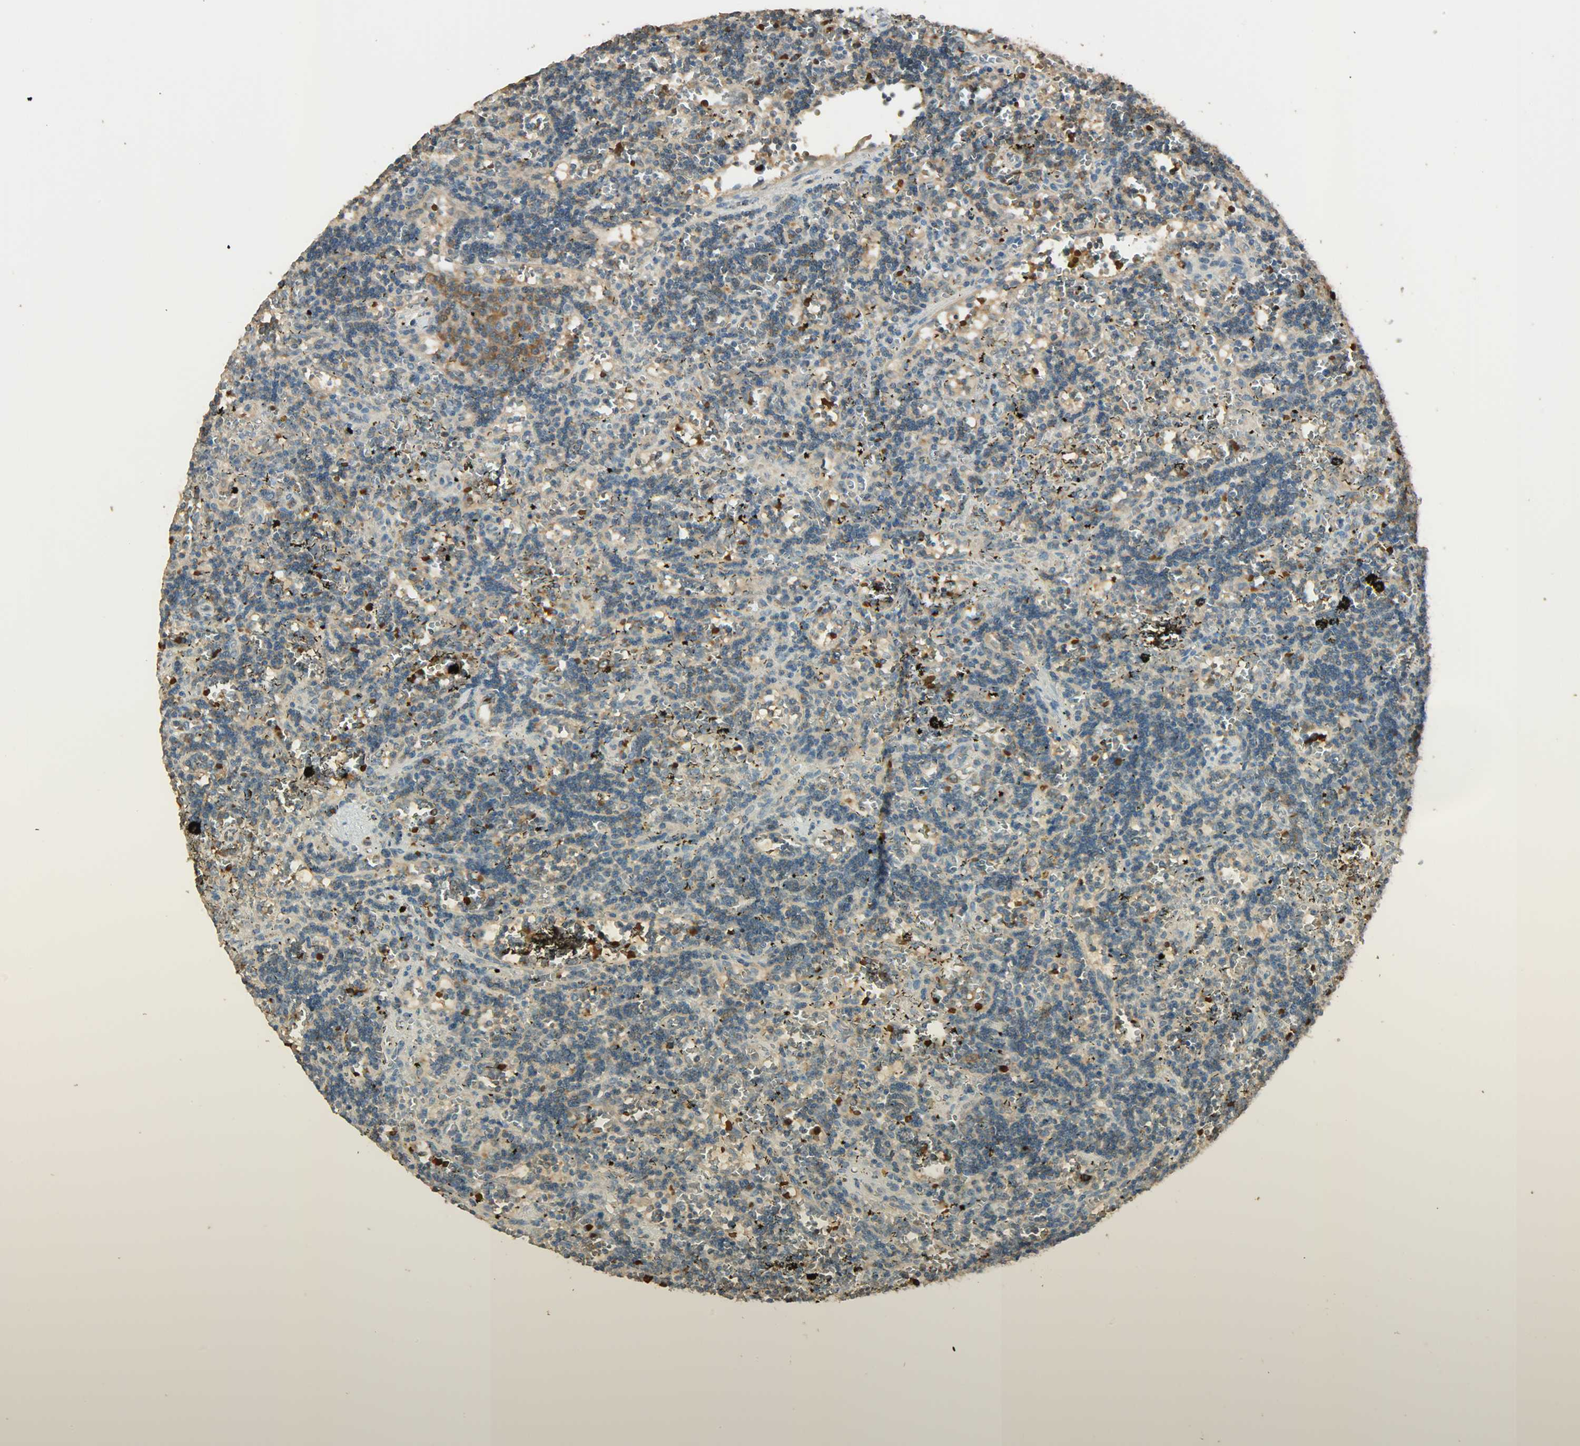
{"staining": {"intensity": "strong", "quantity": "<25%", "location": "cytoplasmic/membranous"}, "tissue": "lymphoma", "cell_type": "Tumor cells", "image_type": "cancer", "snomed": [{"axis": "morphology", "description": "Malignant lymphoma, non-Hodgkin's type, Low grade"}, {"axis": "topography", "description": "Spleen"}], "caption": "Immunohistochemistry (DAB (3,3'-diaminobenzidine)) staining of human malignant lymphoma, non-Hodgkin's type (low-grade) reveals strong cytoplasmic/membranous protein positivity in approximately <25% of tumor cells. (DAB (3,3'-diaminobenzidine) = brown stain, brightfield microscopy at high magnification).", "gene": "PRMT5", "patient": {"sex": "male", "age": 60}}